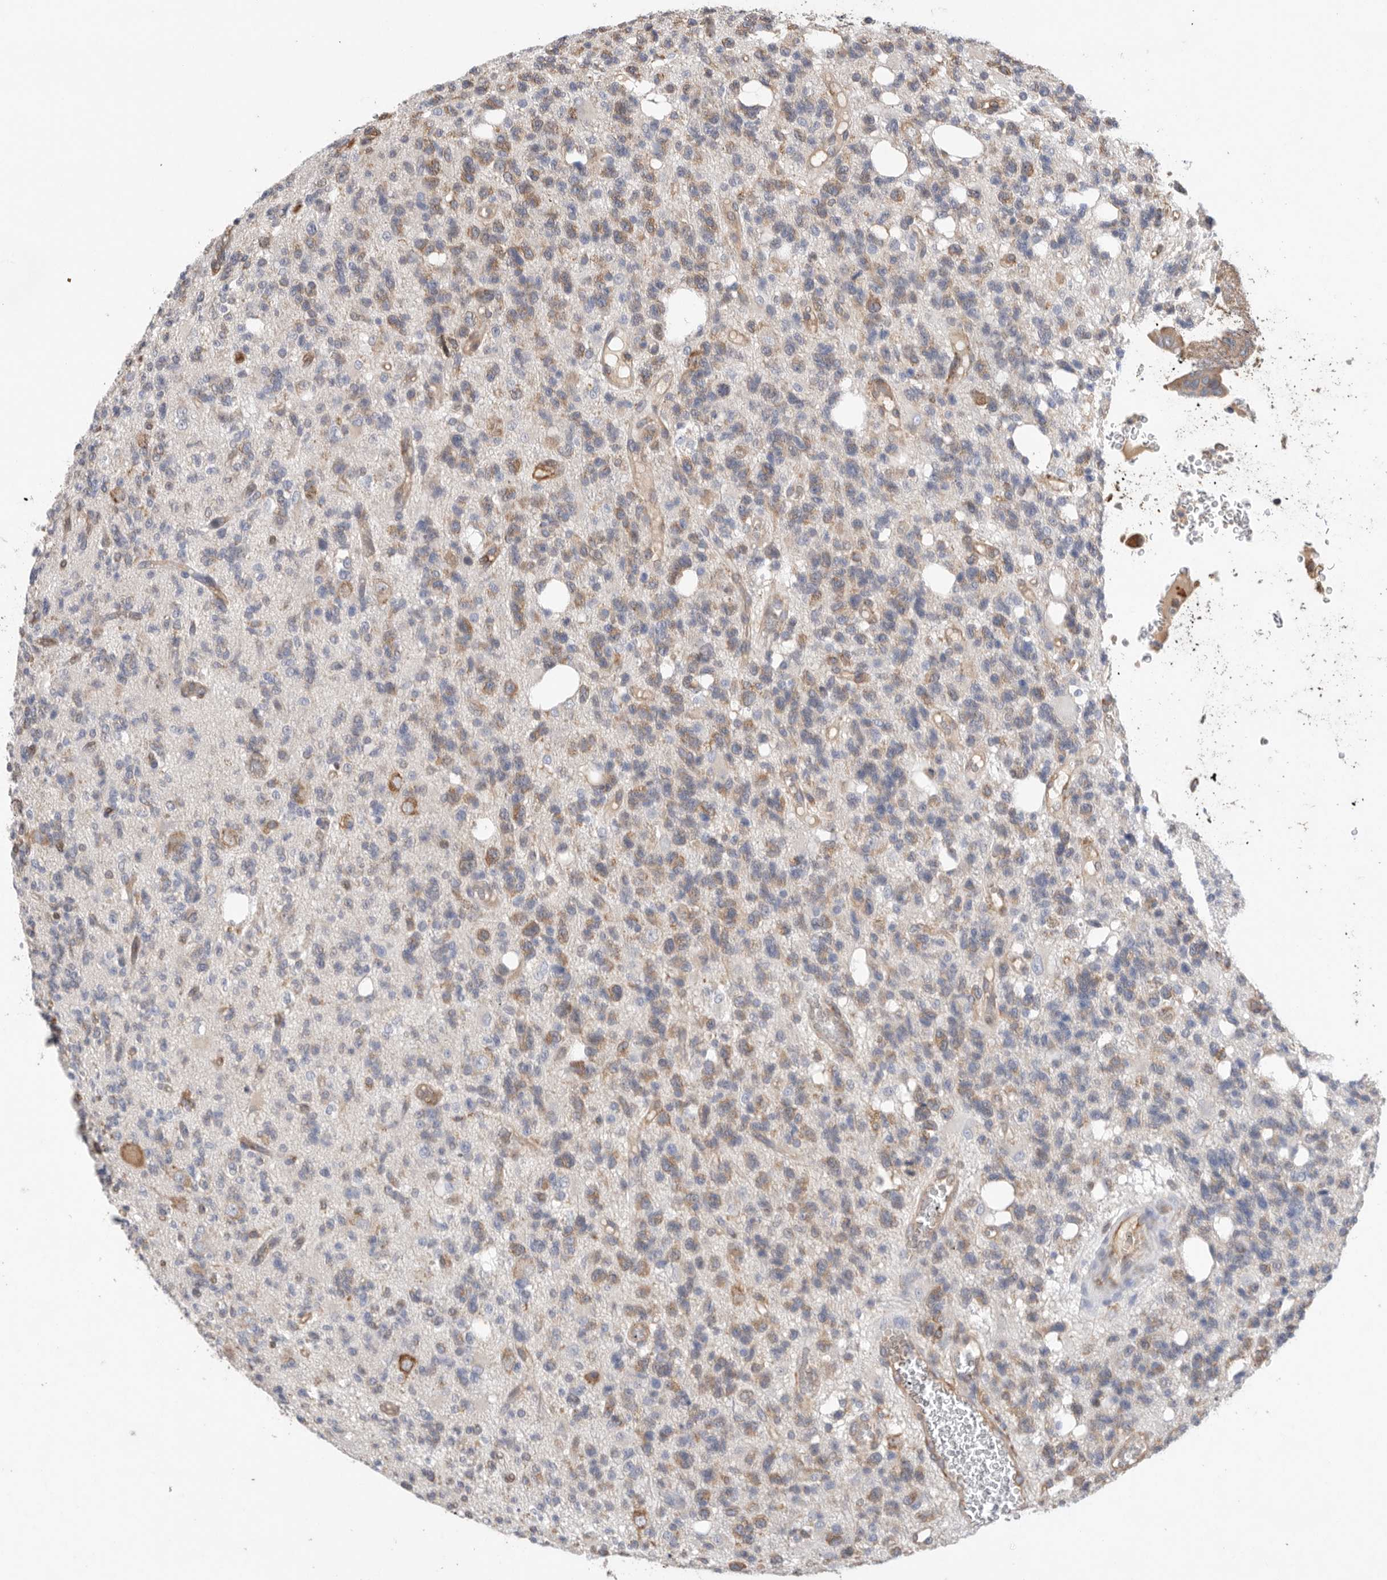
{"staining": {"intensity": "weak", "quantity": "25%-75%", "location": "cytoplasmic/membranous"}, "tissue": "glioma", "cell_type": "Tumor cells", "image_type": "cancer", "snomed": [{"axis": "morphology", "description": "Glioma, malignant, High grade"}, {"axis": "topography", "description": "Brain"}], "caption": "This micrograph displays IHC staining of malignant high-grade glioma, with low weak cytoplasmic/membranous positivity in approximately 25%-75% of tumor cells.", "gene": "BLOC1S5", "patient": {"sex": "female", "age": 62}}